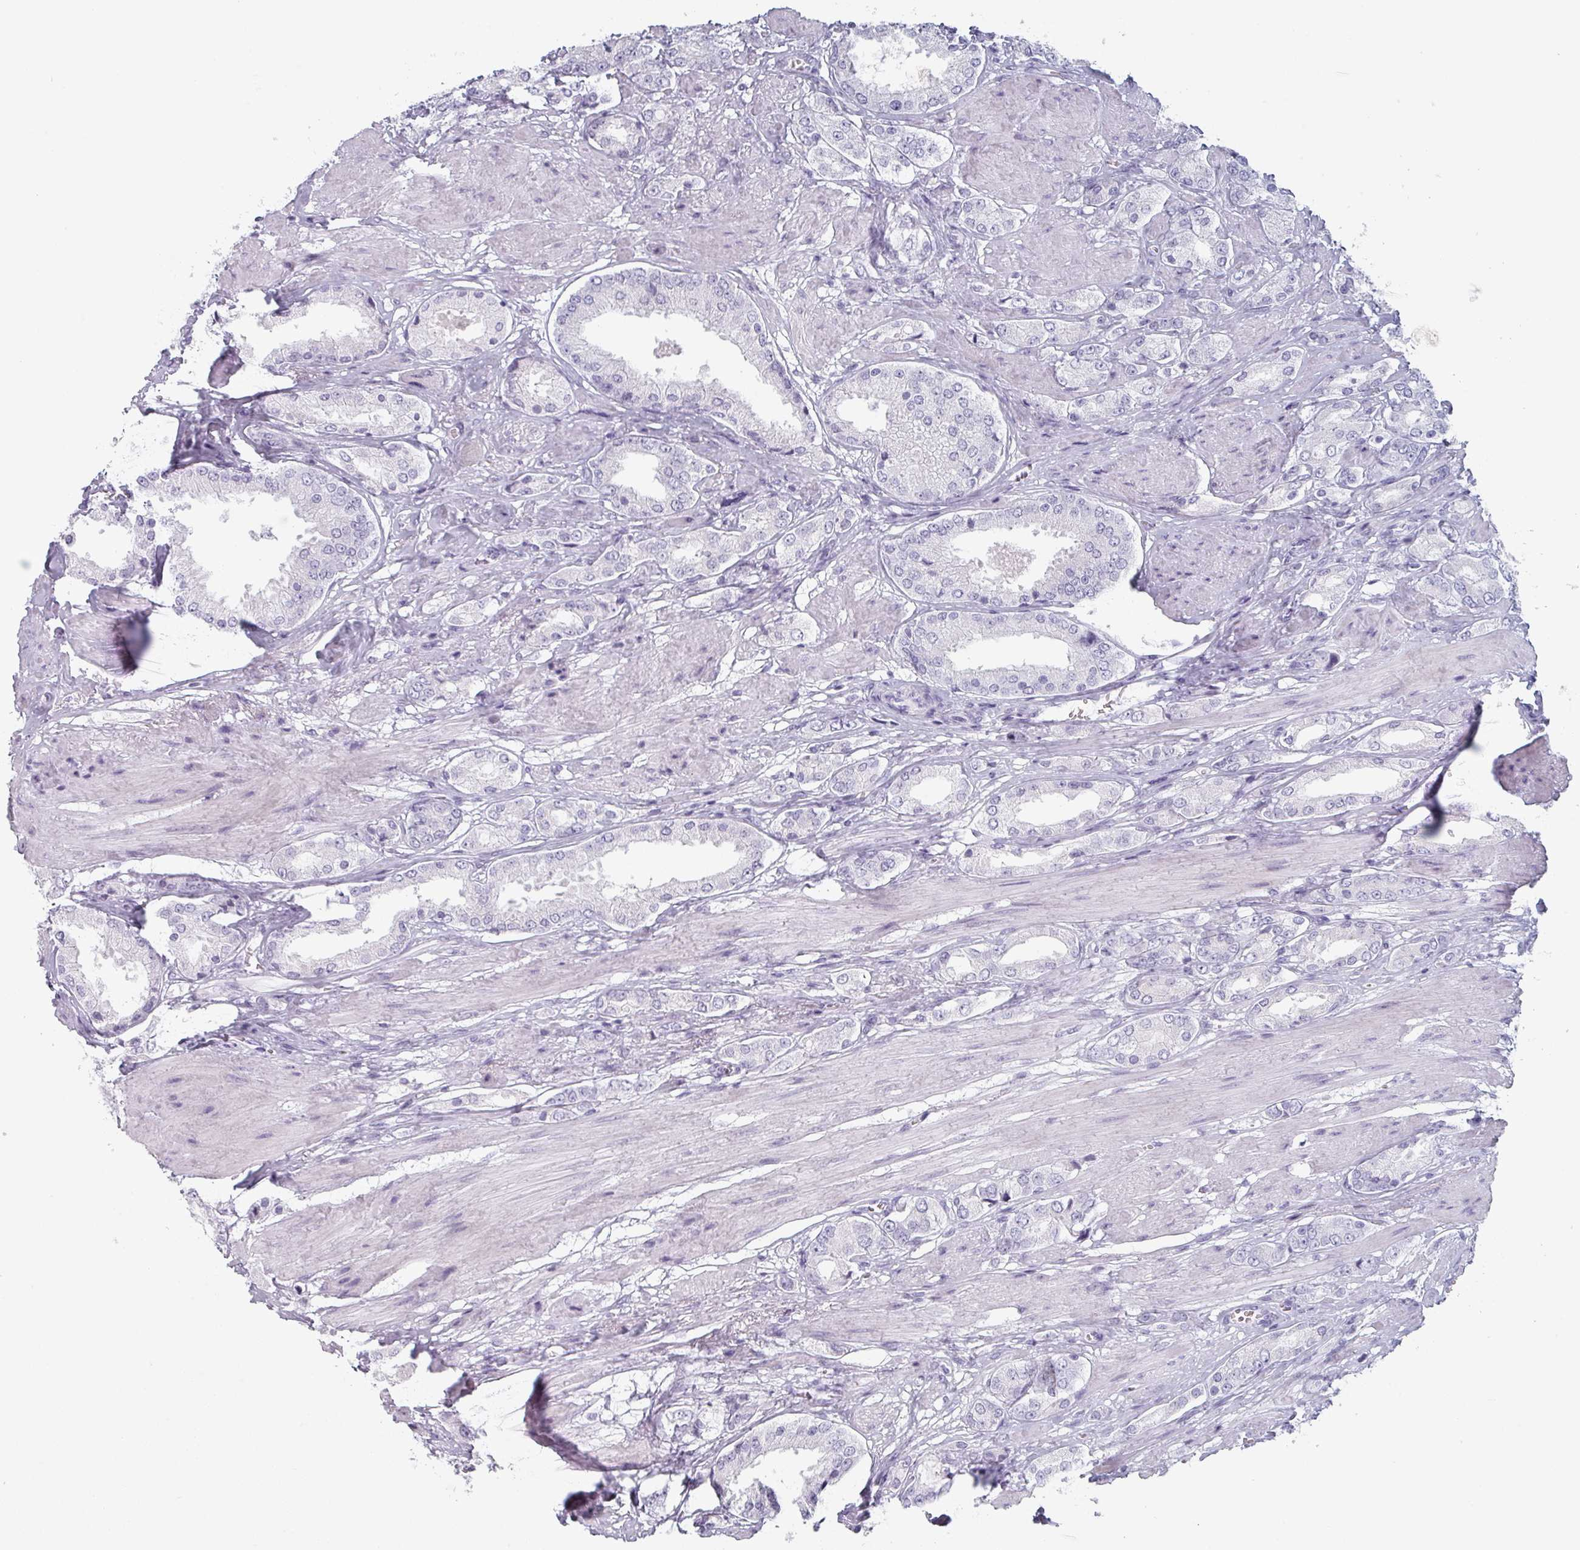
{"staining": {"intensity": "negative", "quantity": "none", "location": "none"}, "tissue": "prostate cancer", "cell_type": "Tumor cells", "image_type": "cancer", "snomed": [{"axis": "morphology", "description": "Adenocarcinoma, High grade"}, {"axis": "topography", "description": "Prostate and seminal vesicle, NOS"}], "caption": "This is an immunohistochemistry histopathology image of human prostate cancer (adenocarcinoma (high-grade)). There is no positivity in tumor cells.", "gene": "SLC35G2", "patient": {"sex": "male", "age": 64}}